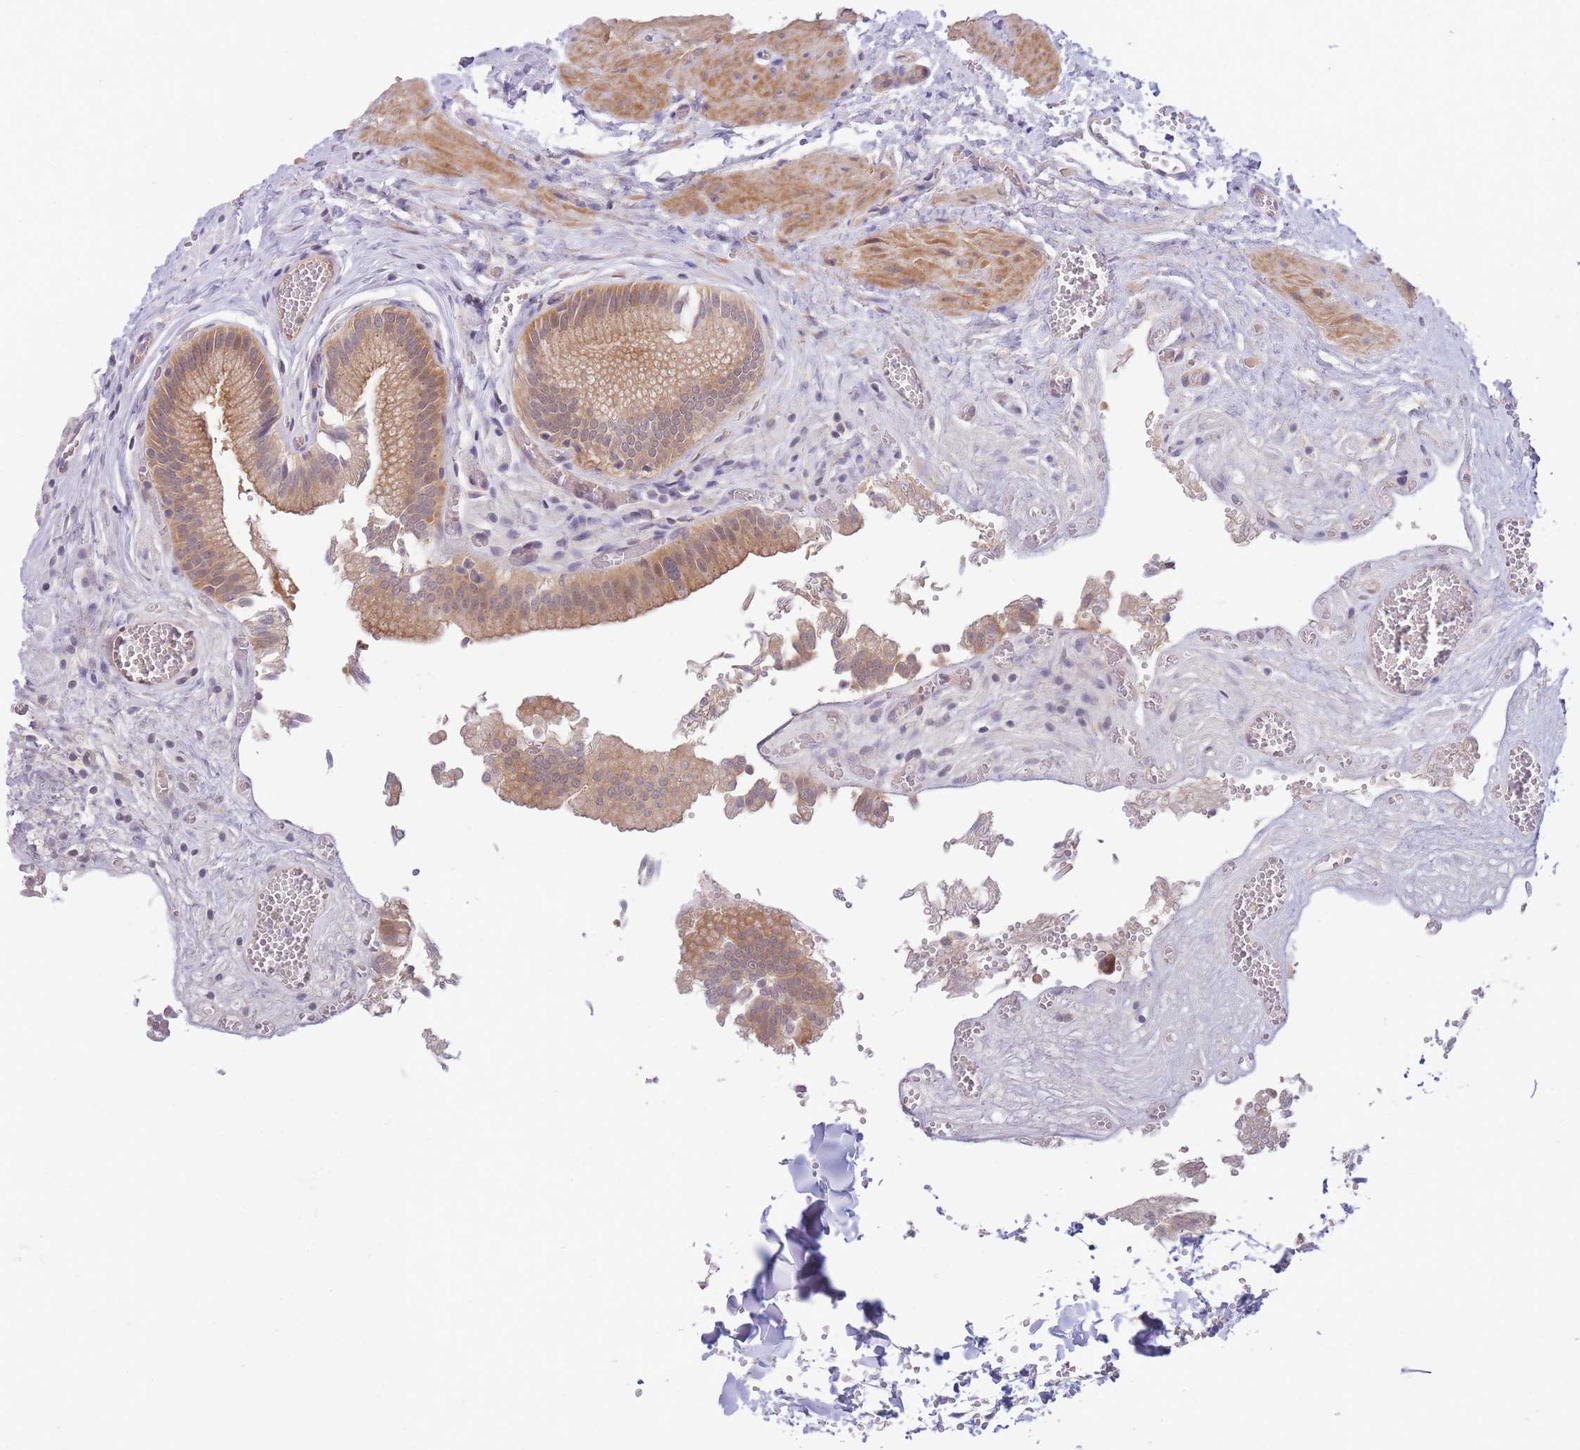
{"staining": {"intensity": "moderate", "quantity": ">75%", "location": "cytoplasmic/membranous"}, "tissue": "gallbladder", "cell_type": "Glandular cells", "image_type": "normal", "snomed": [{"axis": "morphology", "description": "Normal tissue, NOS"}, {"axis": "topography", "description": "Gallbladder"}, {"axis": "topography", "description": "Peripheral nerve tissue"}], "caption": "Protein expression analysis of benign human gallbladder reveals moderate cytoplasmic/membranous expression in approximately >75% of glandular cells. (DAB (3,3'-diaminobenzidine) IHC, brown staining for protein, blue staining for nuclei).", "gene": "APOL4", "patient": {"sex": "male", "age": 17}}